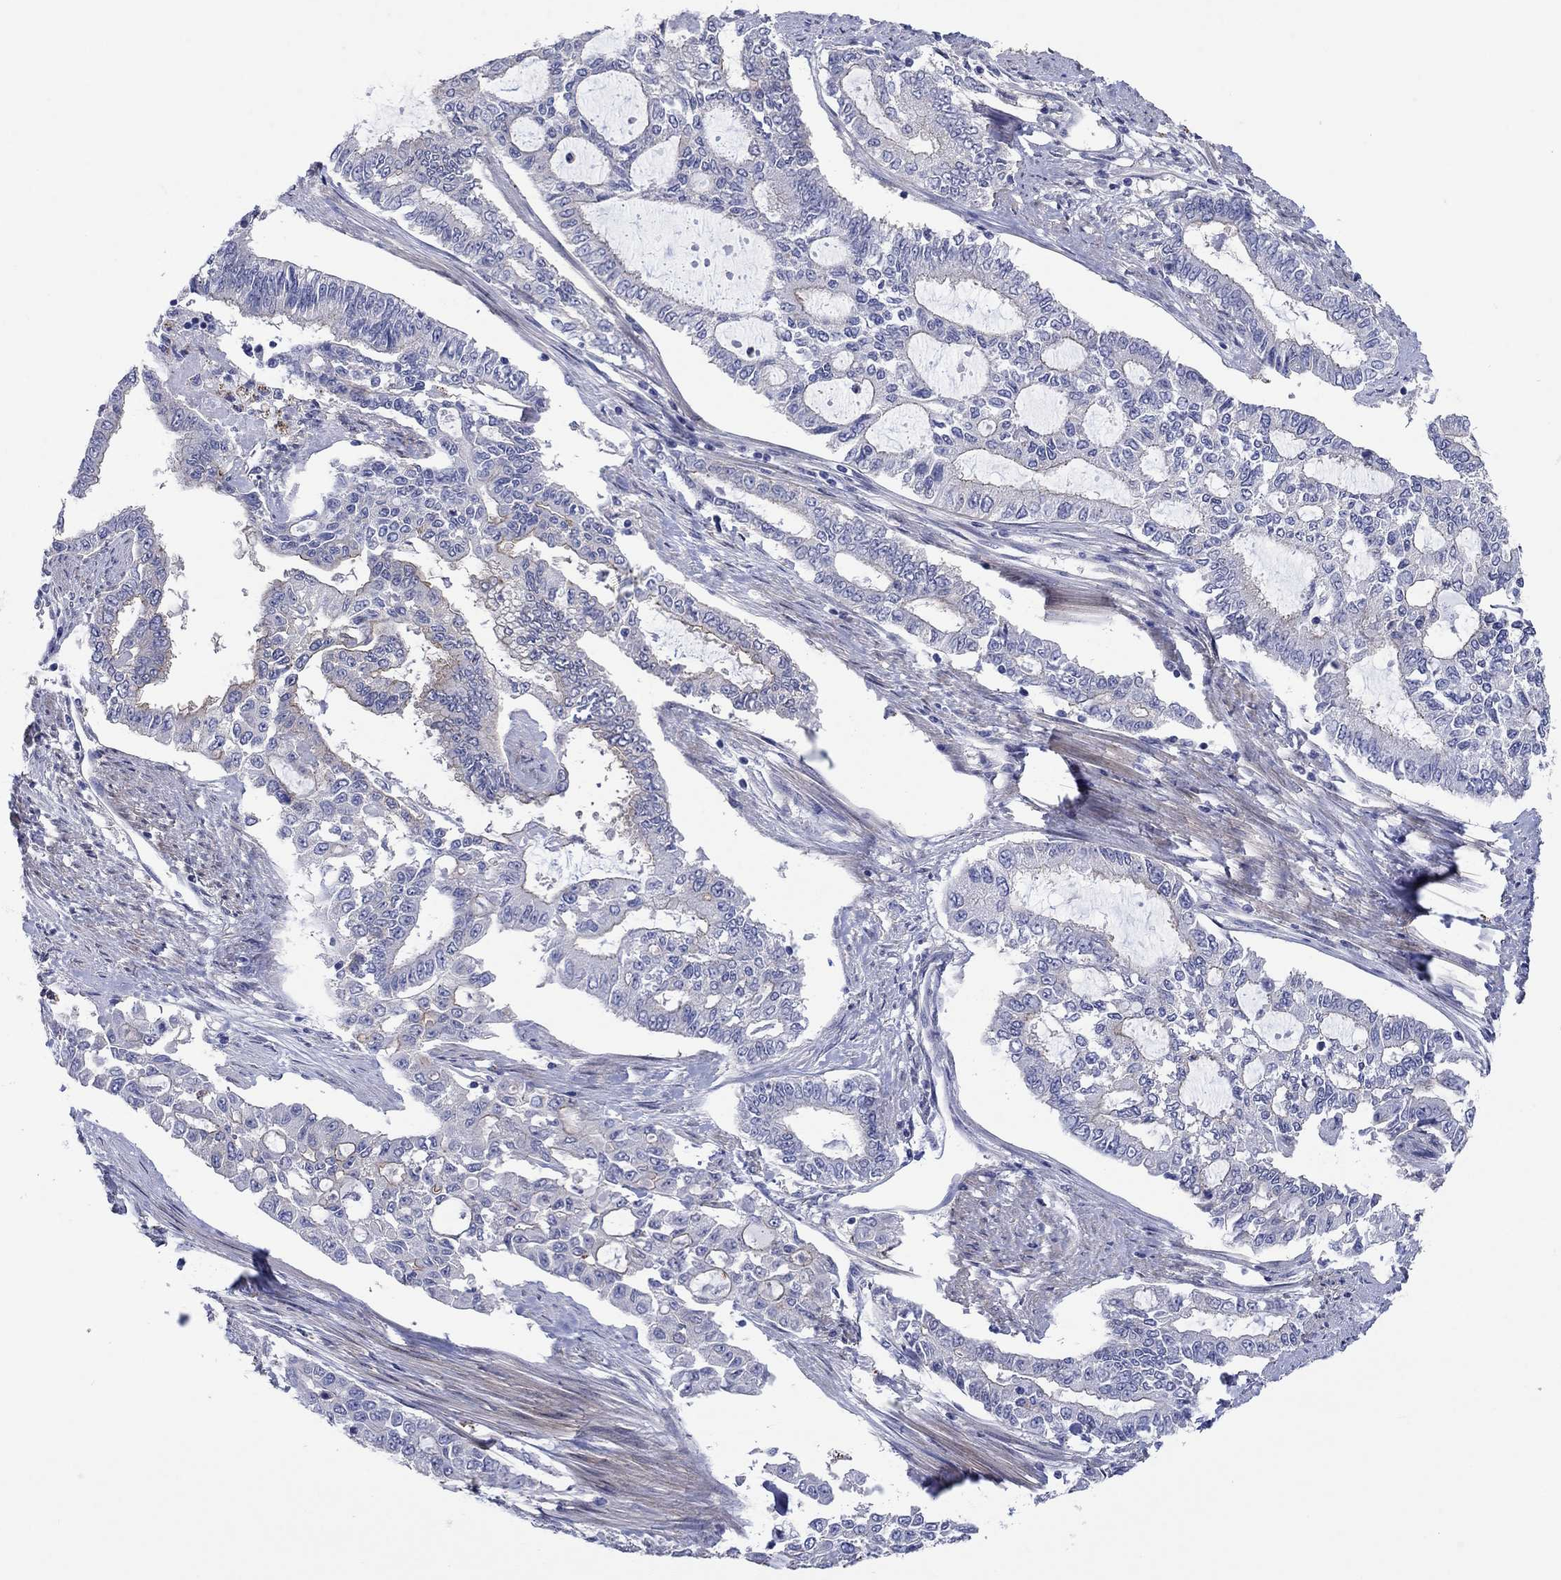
{"staining": {"intensity": "negative", "quantity": "none", "location": "none"}, "tissue": "endometrial cancer", "cell_type": "Tumor cells", "image_type": "cancer", "snomed": [{"axis": "morphology", "description": "Adenocarcinoma, NOS"}, {"axis": "topography", "description": "Uterus"}], "caption": "IHC histopathology image of adenocarcinoma (endometrial) stained for a protein (brown), which shows no positivity in tumor cells.", "gene": "TPRN", "patient": {"sex": "female", "age": 59}}